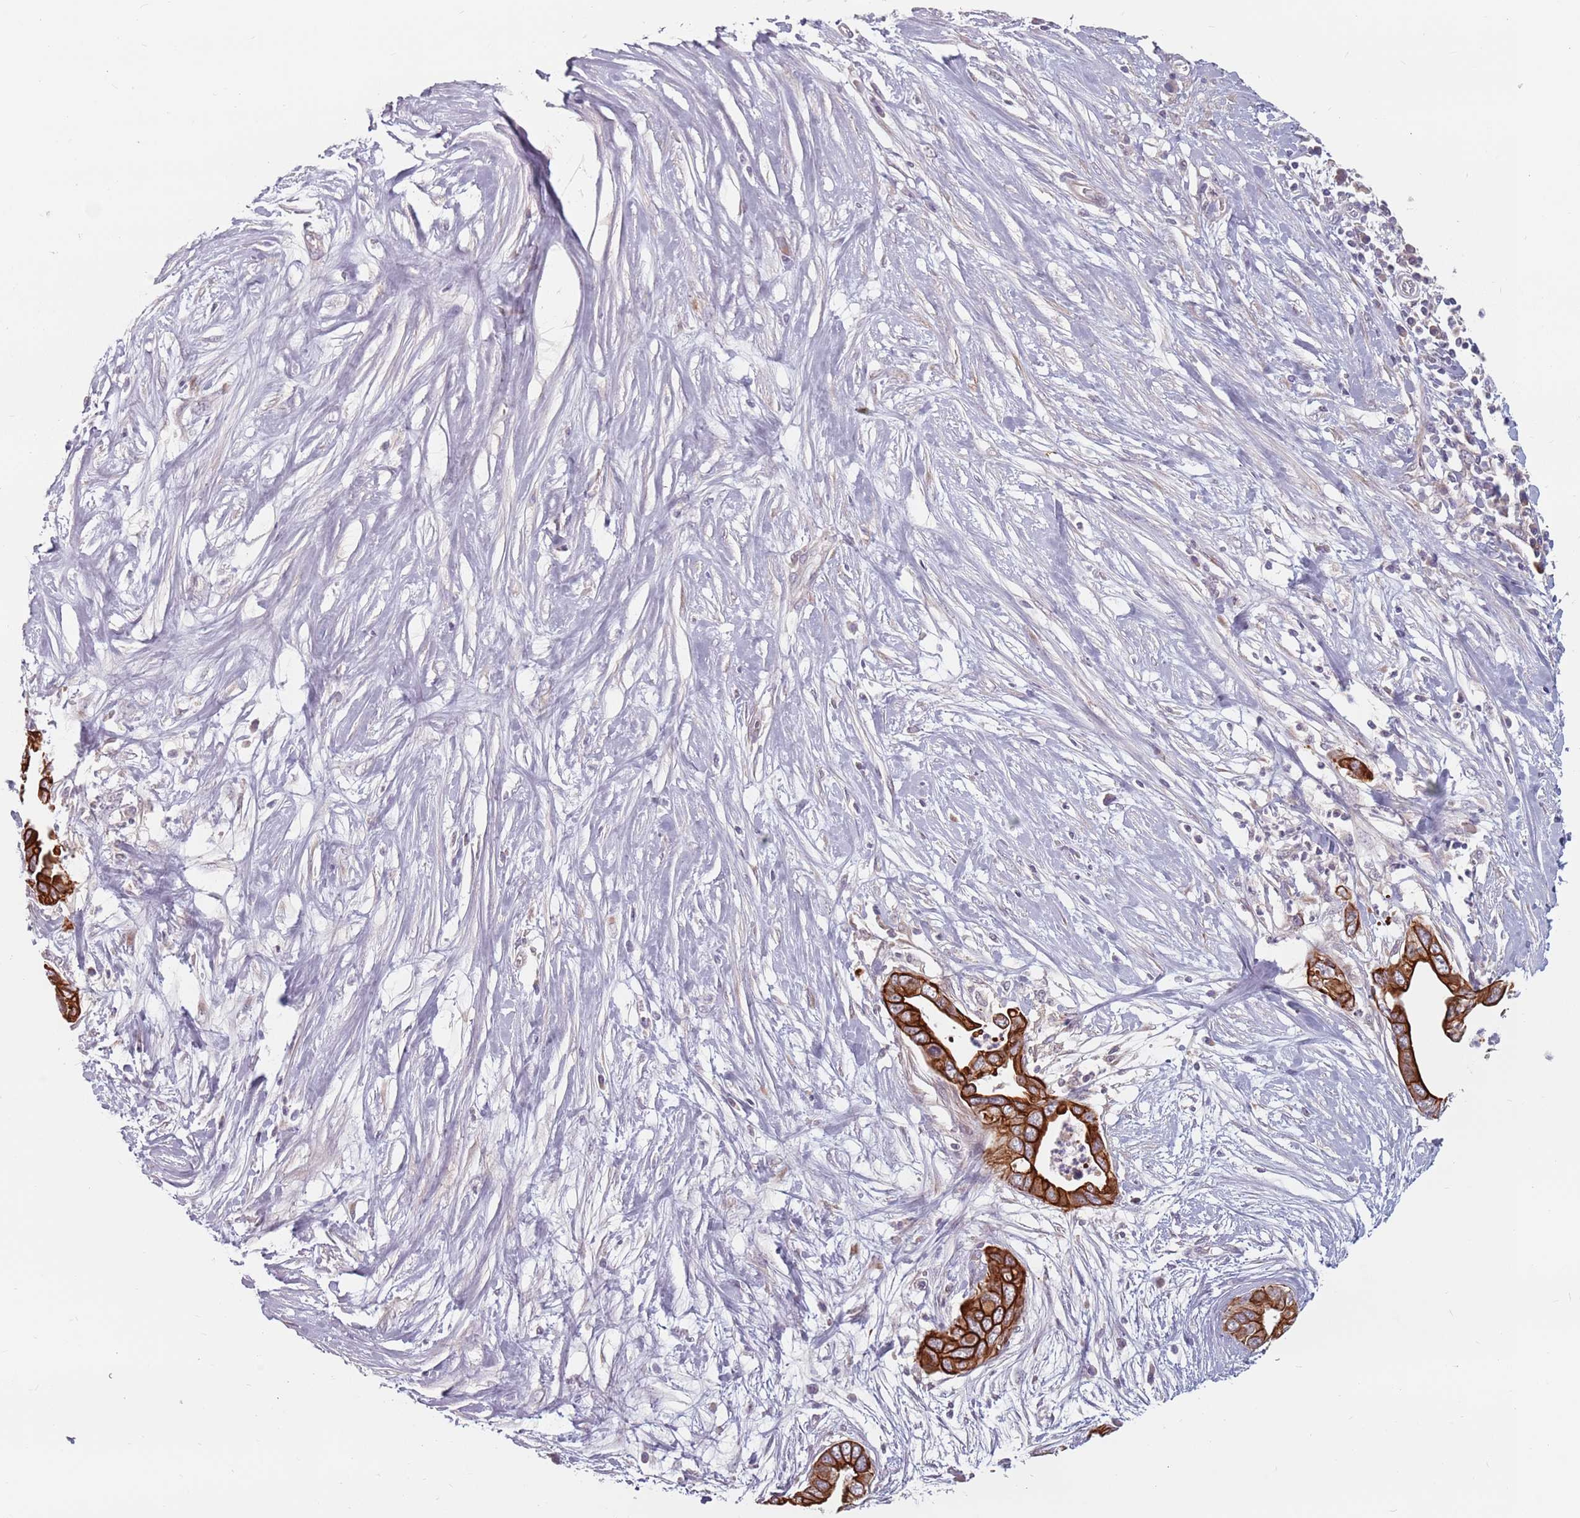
{"staining": {"intensity": "strong", "quantity": ">75%", "location": "cytoplasmic/membranous"}, "tissue": "pancreatic cancer", "cell_type": "Tumor cells", "image_type": "cancer", "snomed": [{"axis": "morphology", "description": "Adenocarcinoma, NOS"}, {"axis": "topography", "description": "Pancreas"}], "caption": "Immunohistochemical staining of human pancreatic cancer exhibits strong cytoplasmic/membranous protein staining in approximately >75% of tumor cells.", "gene": "ADAL", "patient": {"sex": "male", "age": 75}}